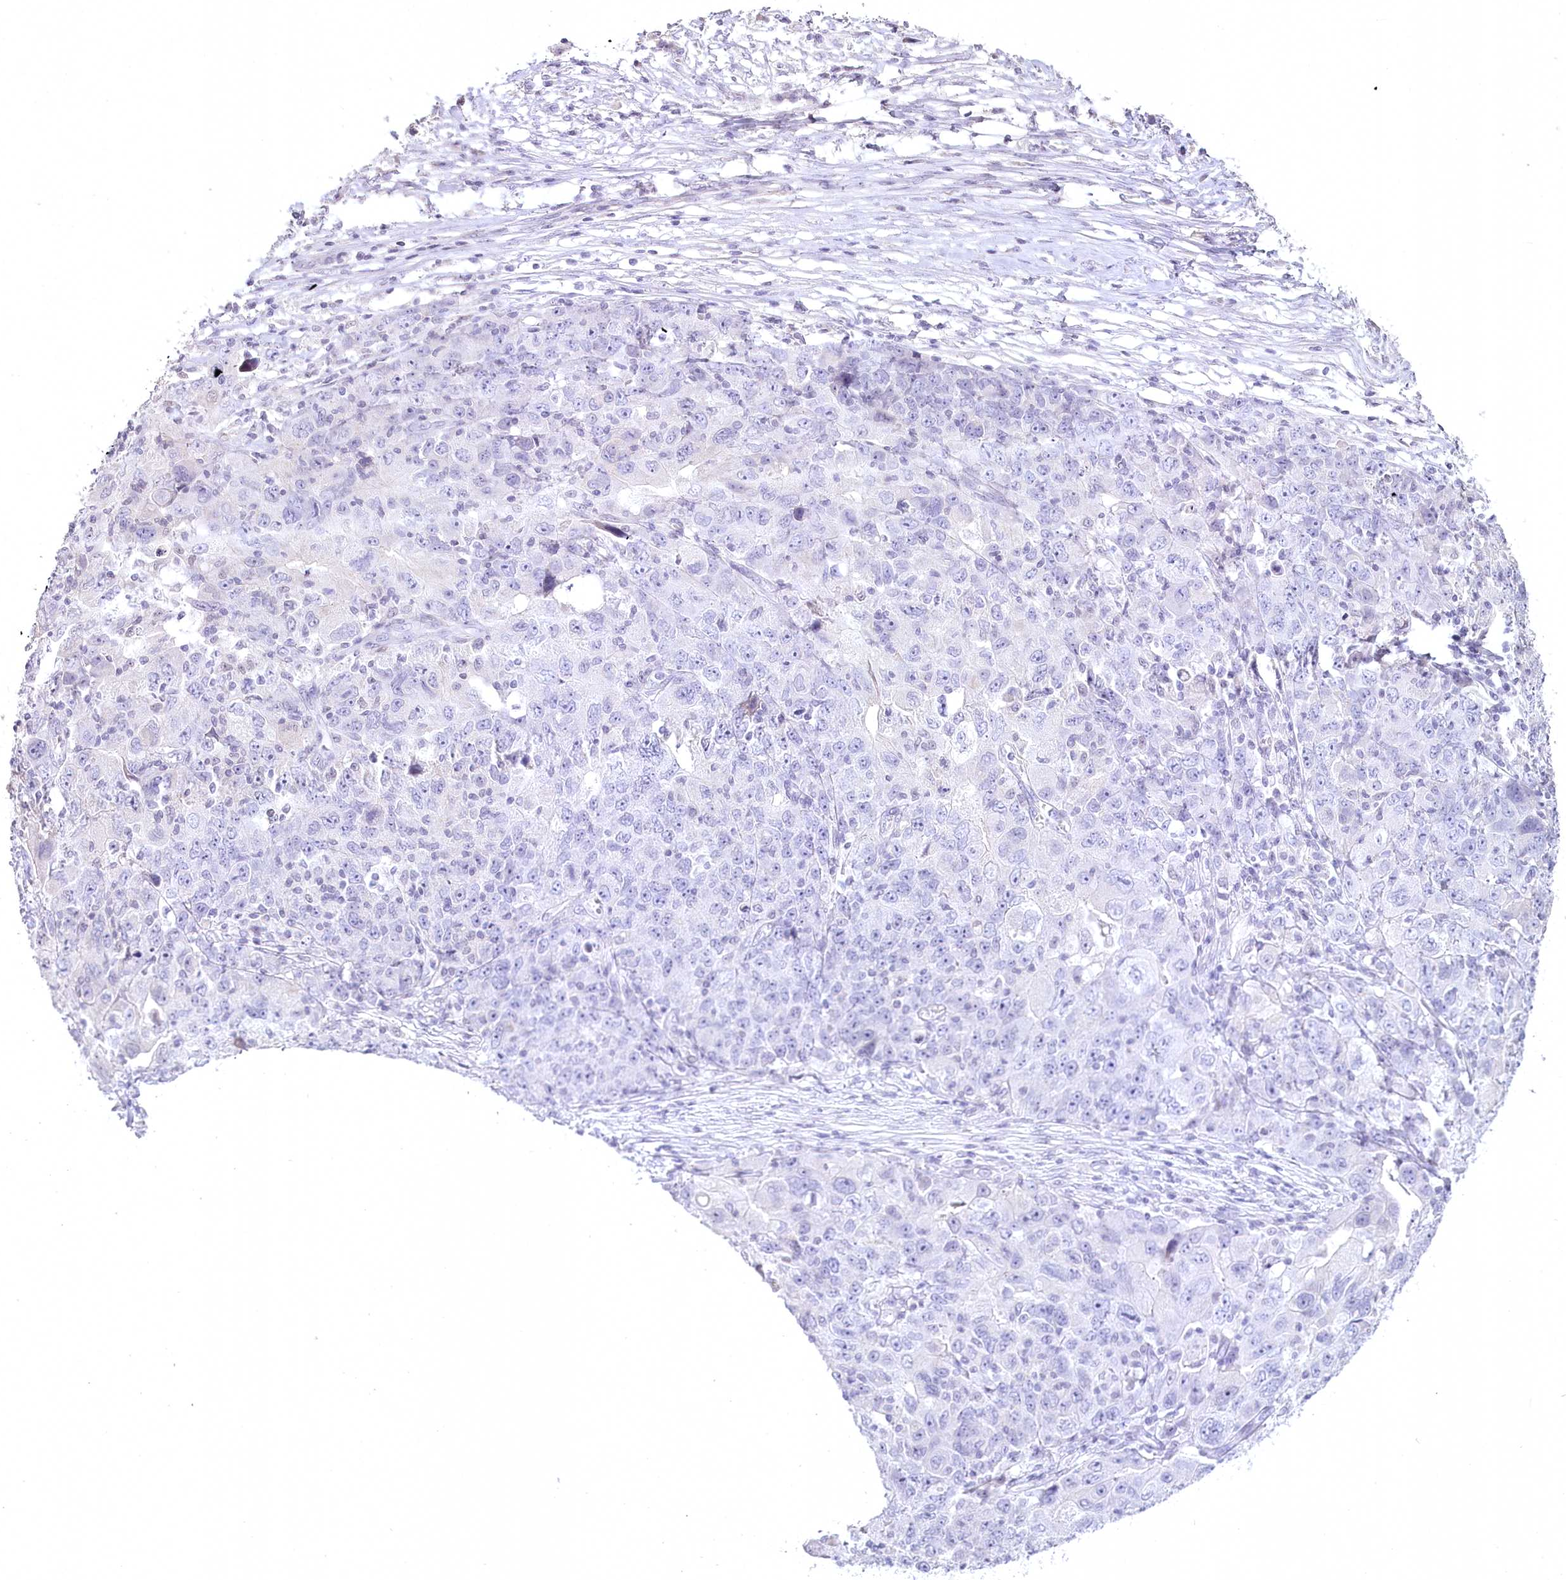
{"staining": {"intensity": "negative", "quantity": "none", "location": "none"}, "tissue": "ovarian cancer", "cell_type": "Tumor cells", "image_type": "cancer", "snomed": [{"axis": "morphology", "description": "Carcinoma, endometroid"}, {"axis": "topography", "description": "Ovary"}], "caption": "Tumor cells show no significant staining in ovarian cancer (endometroid carcinoma). The staining was performed using DAB (3,3'-diaminobenzidine) to visualize the protein expression in brown, while the nuclei were stained in blue with hematoxylin (Magnification: 20x).", "gene": "USP11", "patient": {"sex": "female", "age": 42}}